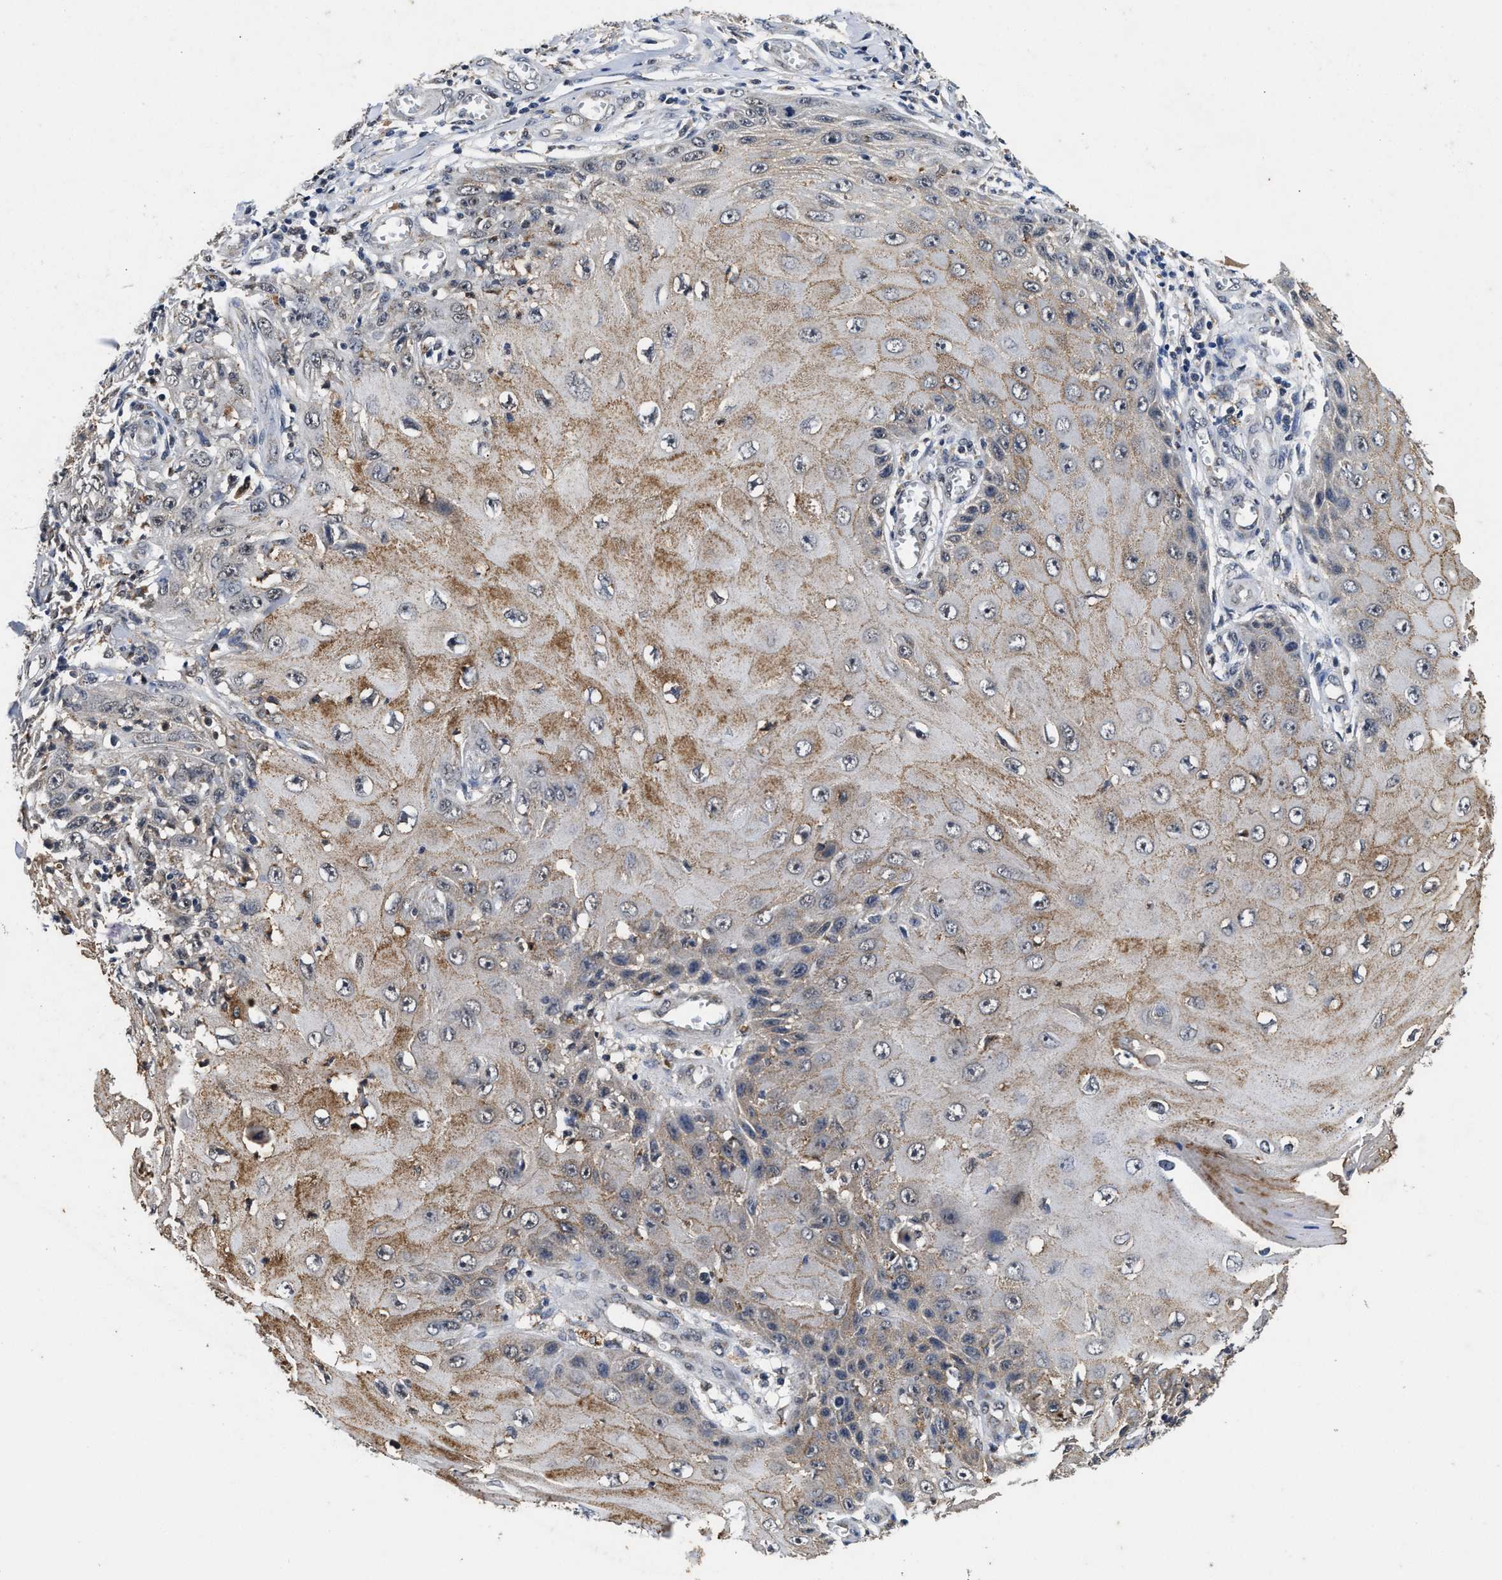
{"staining": {"intensity": "moderate", "quantity": ">75%", "location": "cytoplasmic/membranous"}, "tissue": "skin cancer", "cell_type": "Tumor cells", "image_type": "cancer", "snomed": [{"axis": "morphology", "description": "Squamous cell carcinoma, NOS"}, {"axis": "topography", "description": "Skin"}], "caption": "The histopathology image displays a brown stain indicating the presence of a protein in the cytoplasmic/membranous of tumor cells in skin squamous cell carcinoma.", "gene": "ACOX1", "patient": {"sex": "female", "age": 73}}